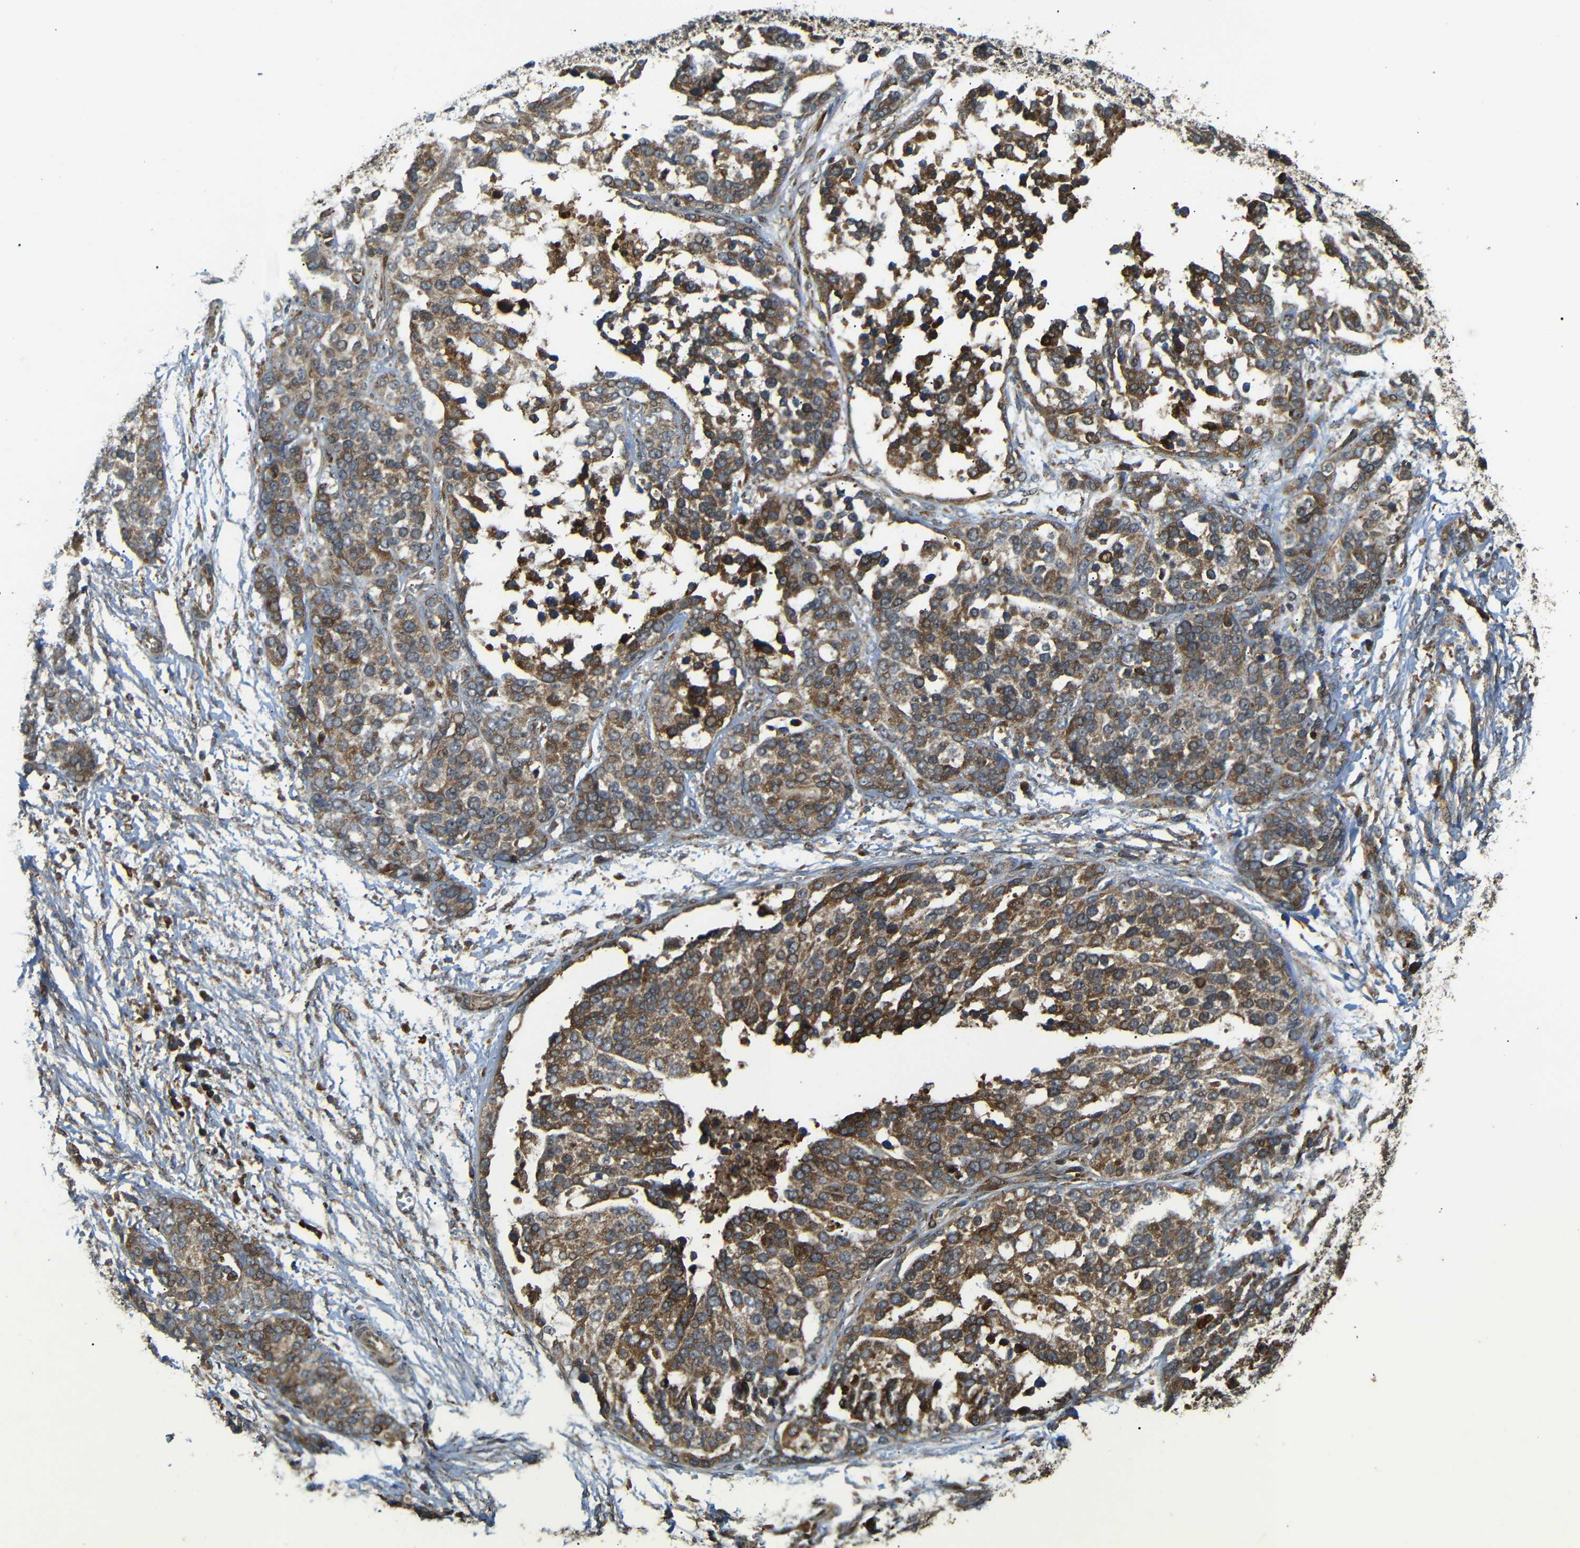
{"staining": {"intensity": "moderate", "quantity": ">75%", "location": "cytoplasmic/membranous"}, "tissue": "ovarian cancer", "cell_type": "Tumor cells", "image_type": "cancer", "snomed": [{"axis": "morphology", "description": "Cystadenocarcinoma, serous, NOS"}, {"axis": "topography", "description": "Ovary"}], "caption": "A medium amount of moderate cytoplasmic/membranous expression is identified in approximately >75% of tumor cells in serous cystadenocarcinoma (ovarian) tissue.", "gene": "EPHB2", "patient": {"sex": "female", "age": 44}}